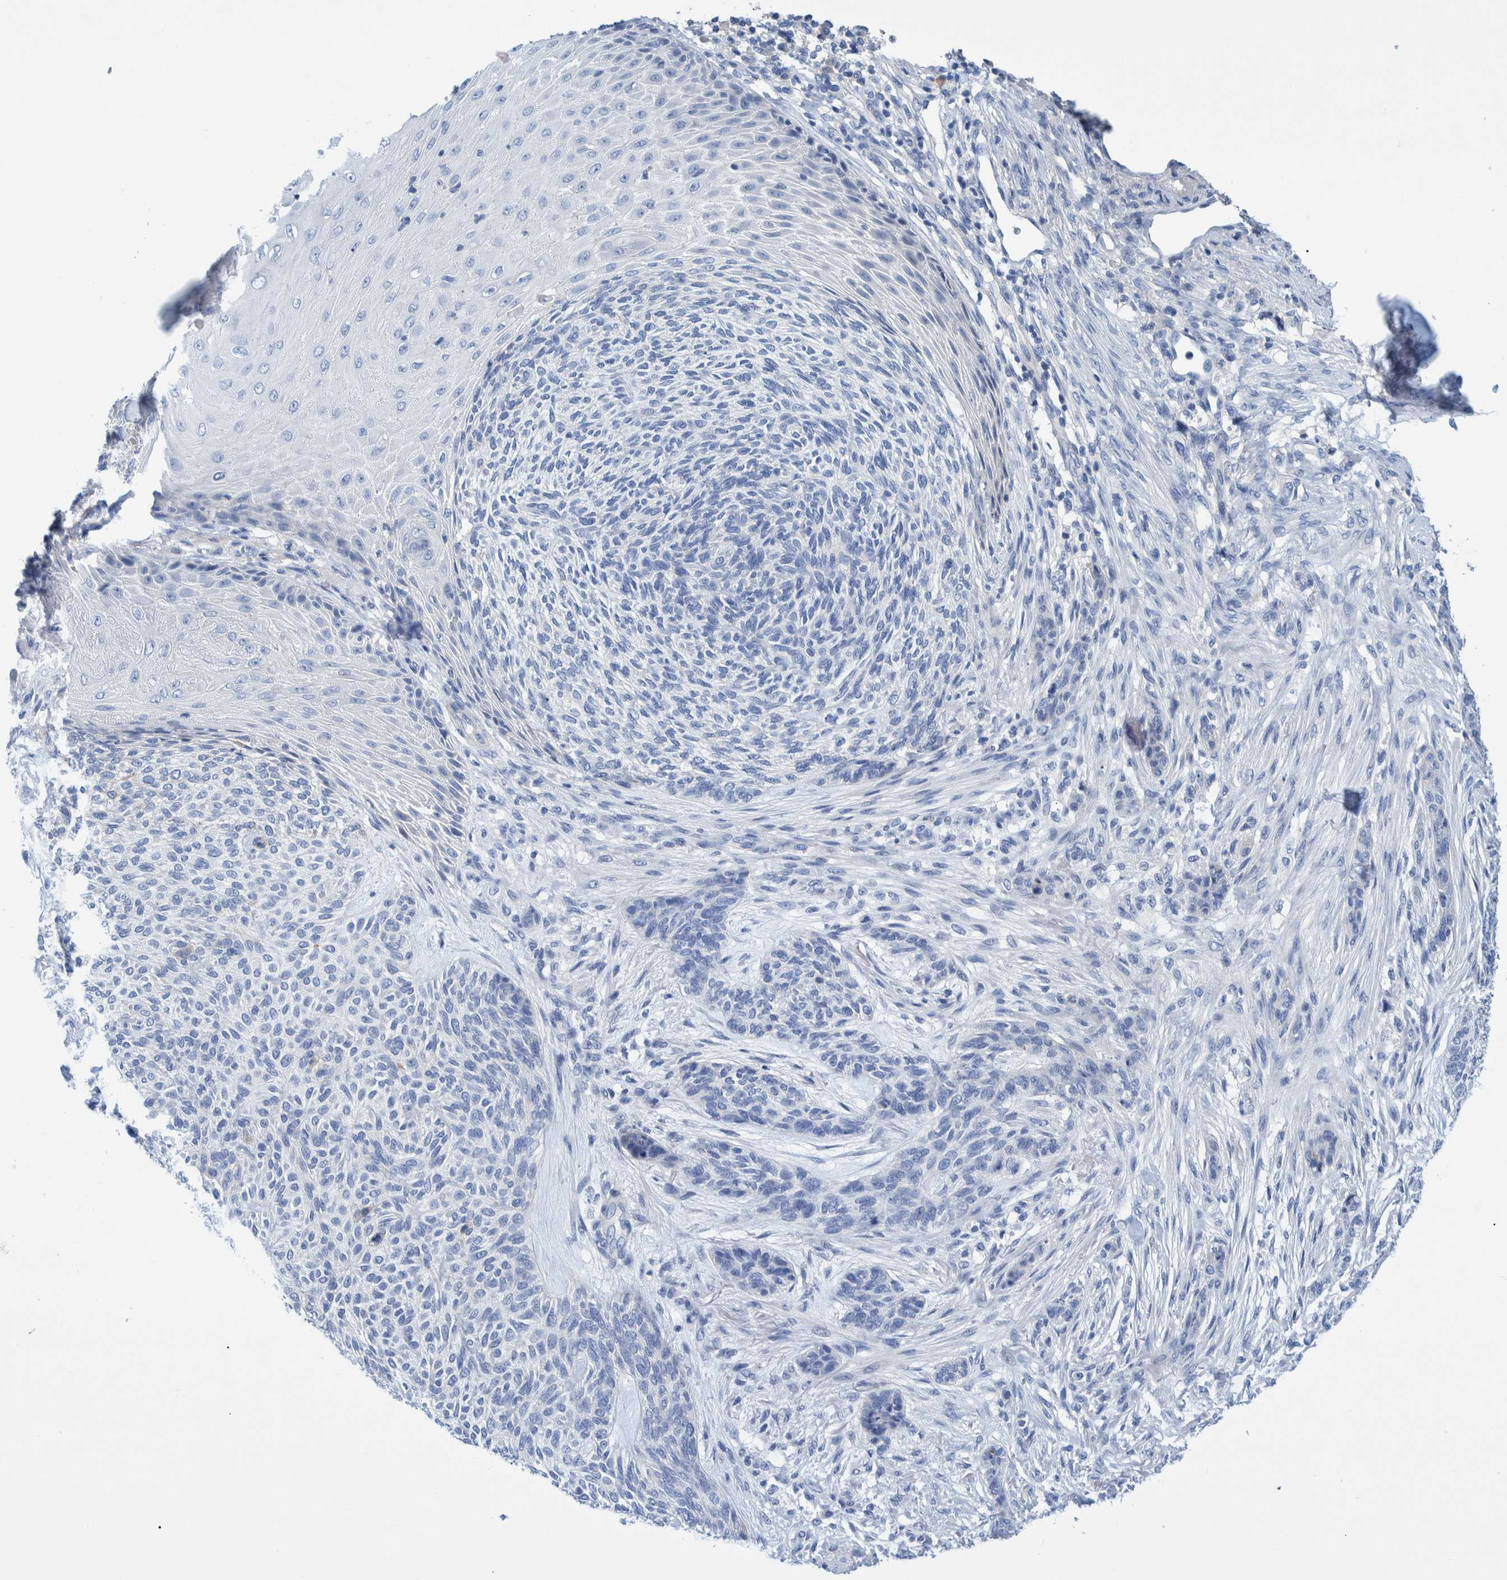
{"staining": {"intensity": "negative", "quantity": "none", "location": "none"}, "tissue": "skin cancer", "cell_type": "Tumor cells", "image_type": "cancer", "snomed": [{"axis": "morphology", "description": "Basal cell carcinoma"}, {"axis": "topography", "description": "Skin"}], "caption": "Tumor cells show no significant positivity in skin cancer.", "gene": "MKS1", "patient": {"sex": "male", "age": 55}}